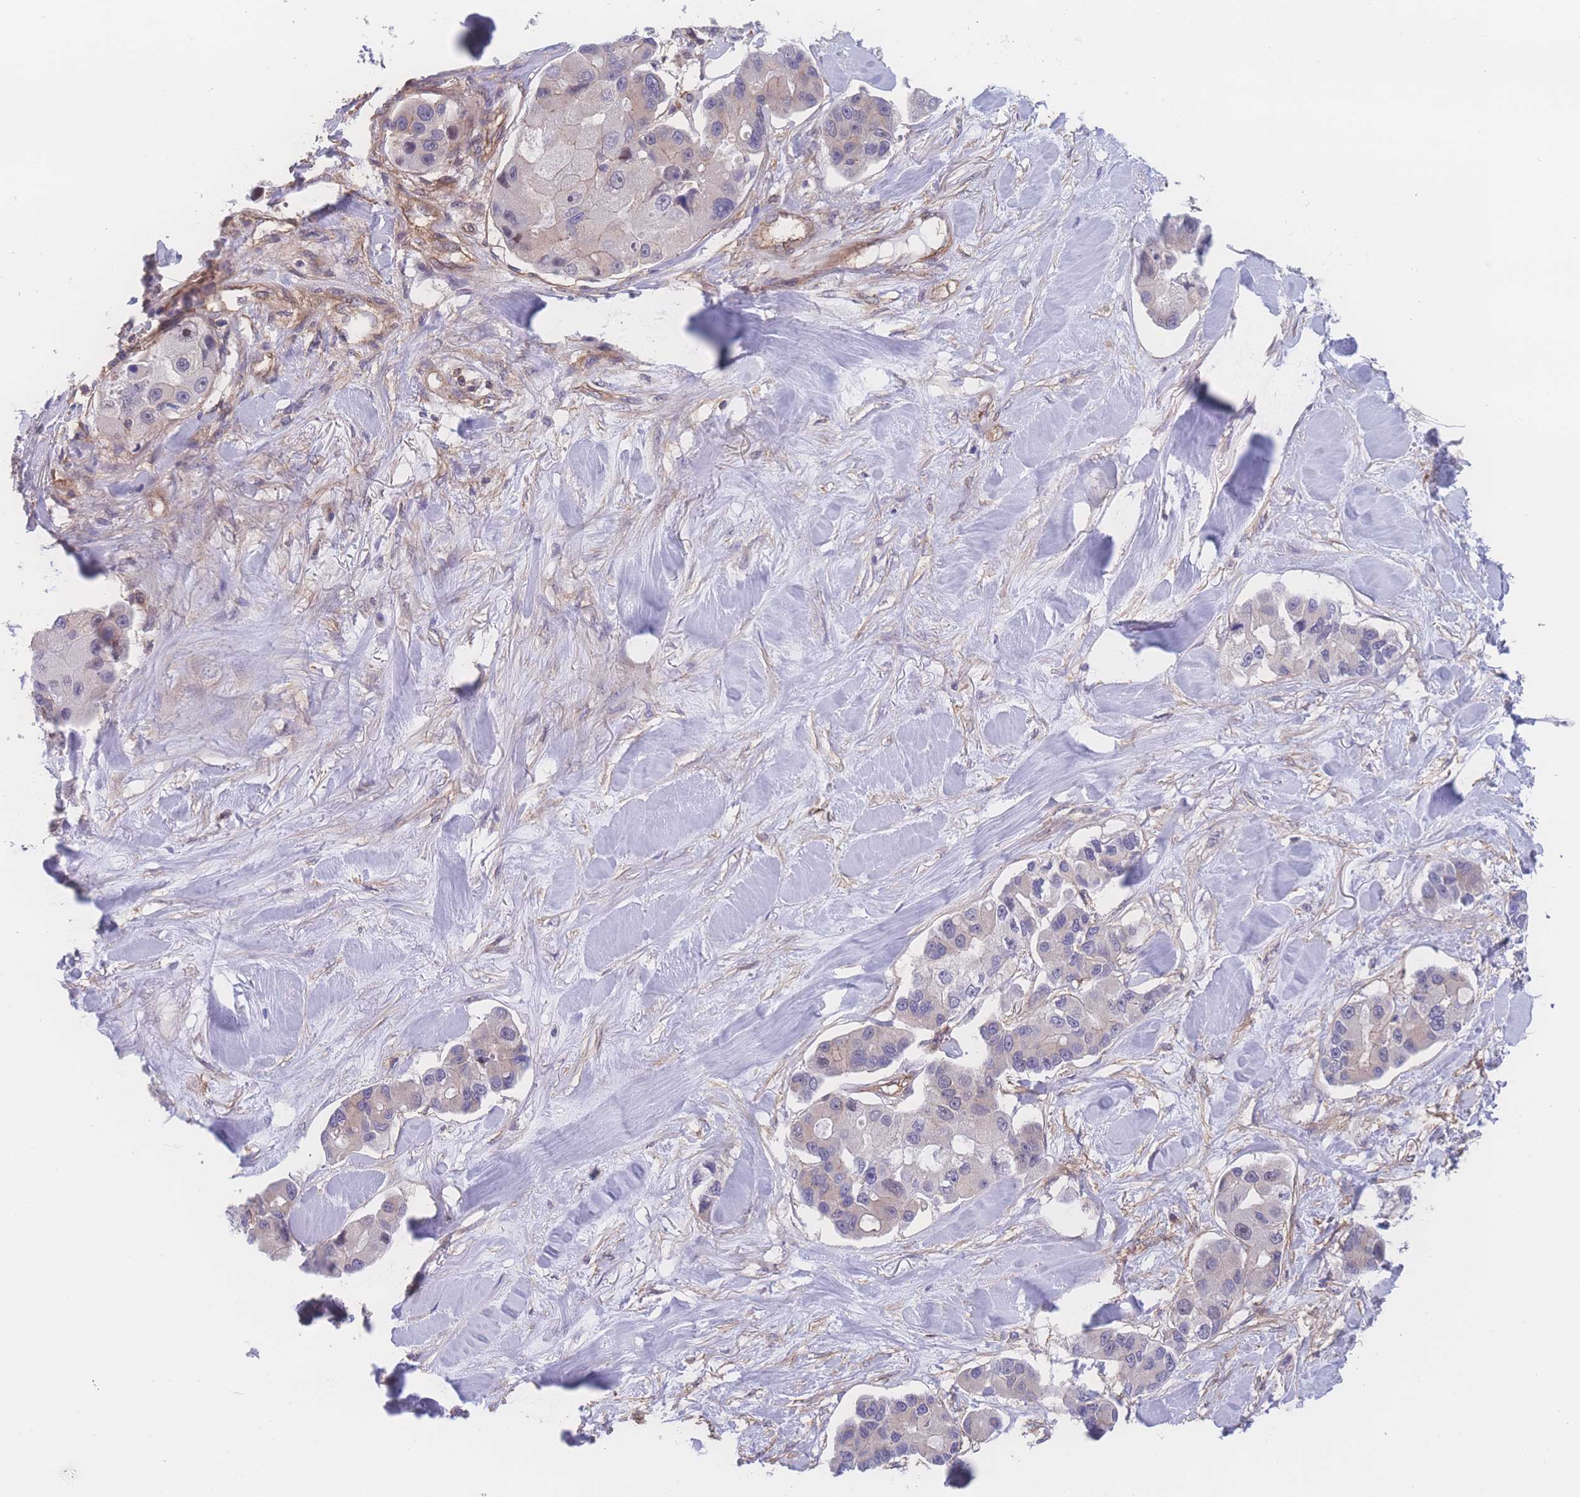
{"staining": {"intensity": "negative", "quantity": "none", "location": "none"}, "tissue": "lung cancer", "cell_type": "Tumor cells", "image_type": "cancer", "snomed": [{"axis": "morphology", "description": "Adenocarcinoma, NOS"}, {"axis": "topography", "description": "Lung"}], "caption": "Lung adenocarcinoma stained for a protein using immunohistochemistry reveals no expression tumor cells.", "gene": "CFAP97", "patient": {"sex": "female", "age": 54}}